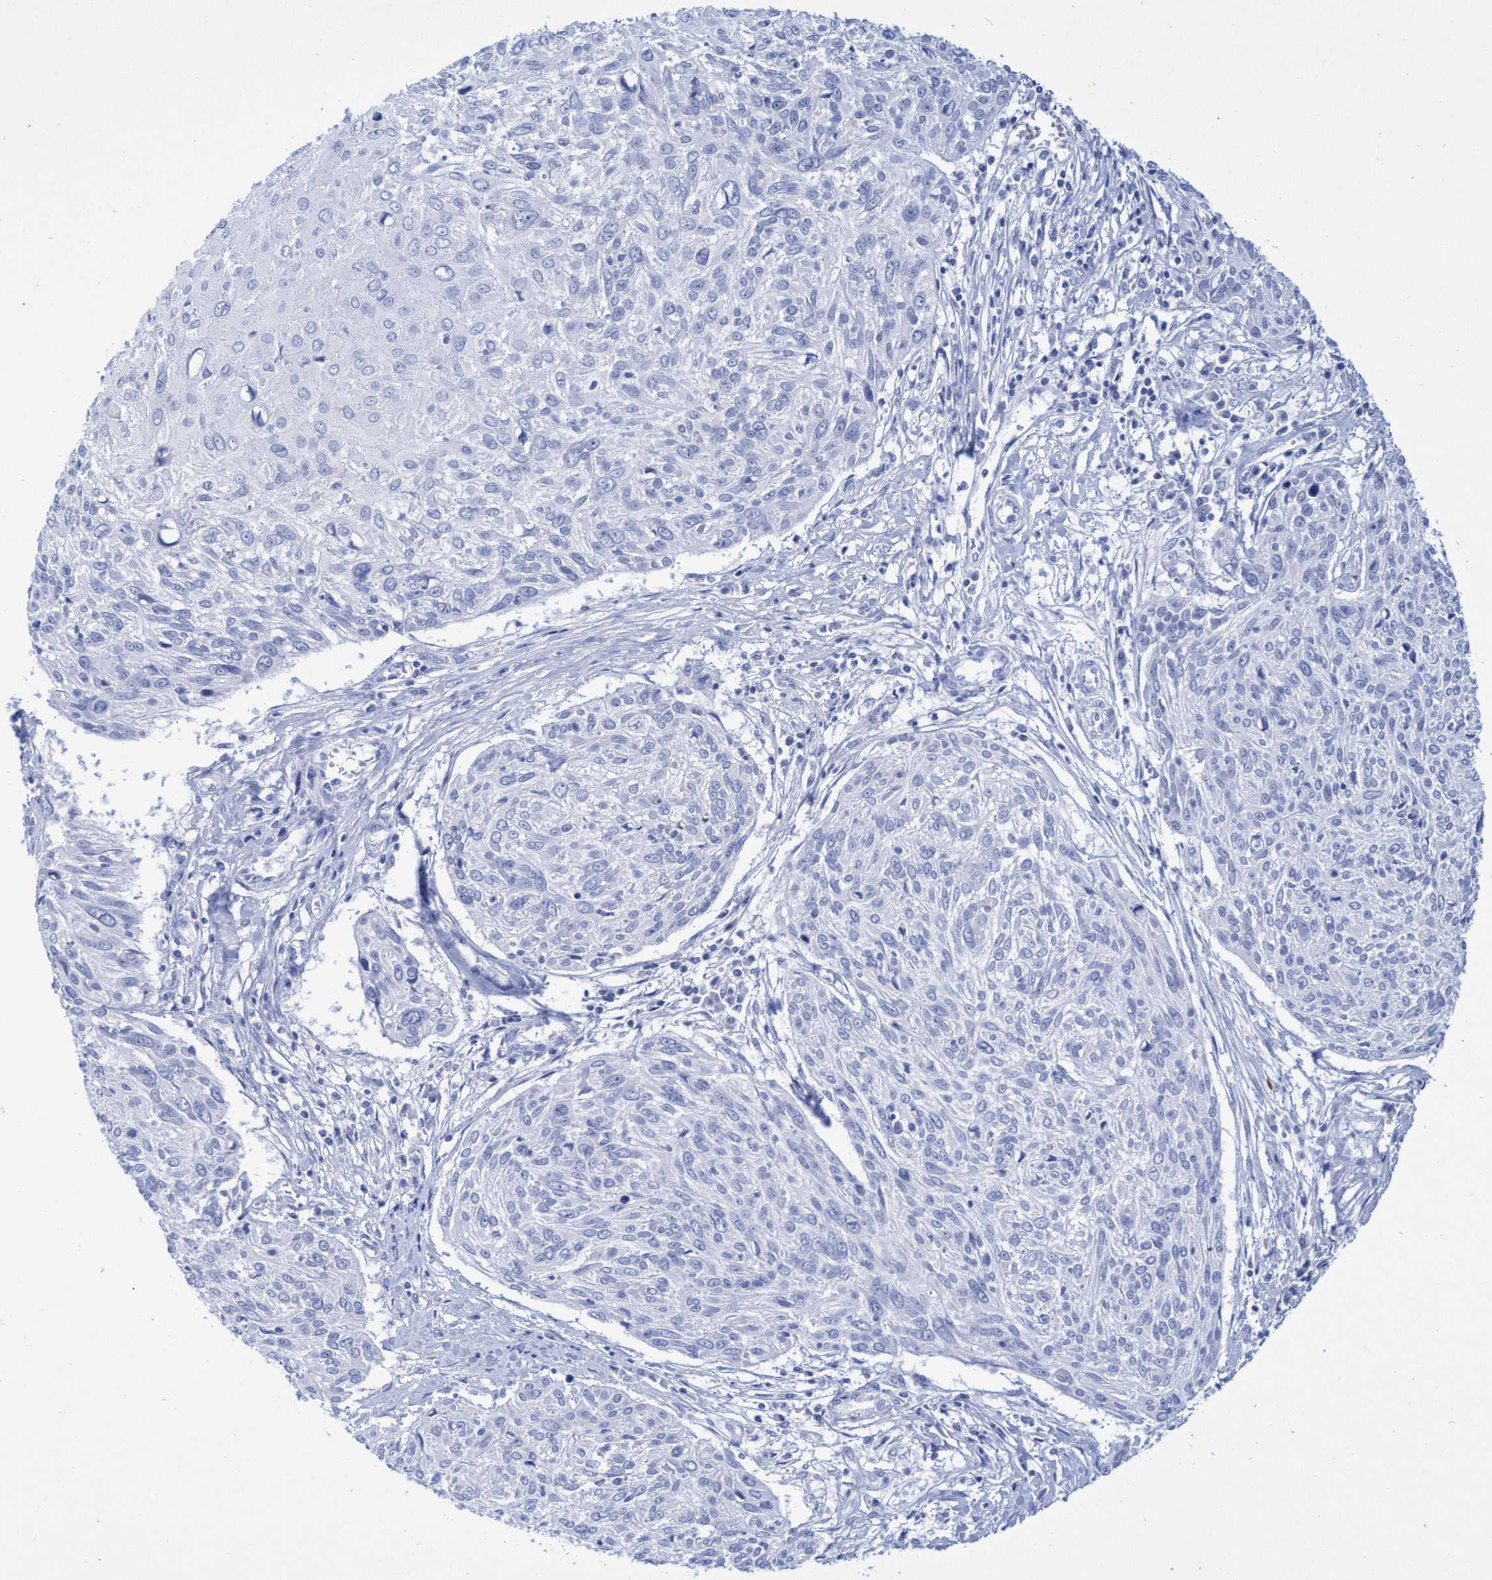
{"staining": {"intensity": "negative", "quantity": "none", "location": "none"}, "tissue": "cervical cancer", "cell_type": "Tumor cells", "image_type": "cancer", "snomed": [{"axis": "morphology", "description": "Squamous cell carcinoma, NOS"}, {"axis": "topography", "description": "Cervix"}], "caption": "Squamous cell carcinoma (cervical) was stained to show a protein in brown. There is no significant expression in tumor cells.", "gene": "INSL6", "patient": {"sex": "female", "age": 51}}